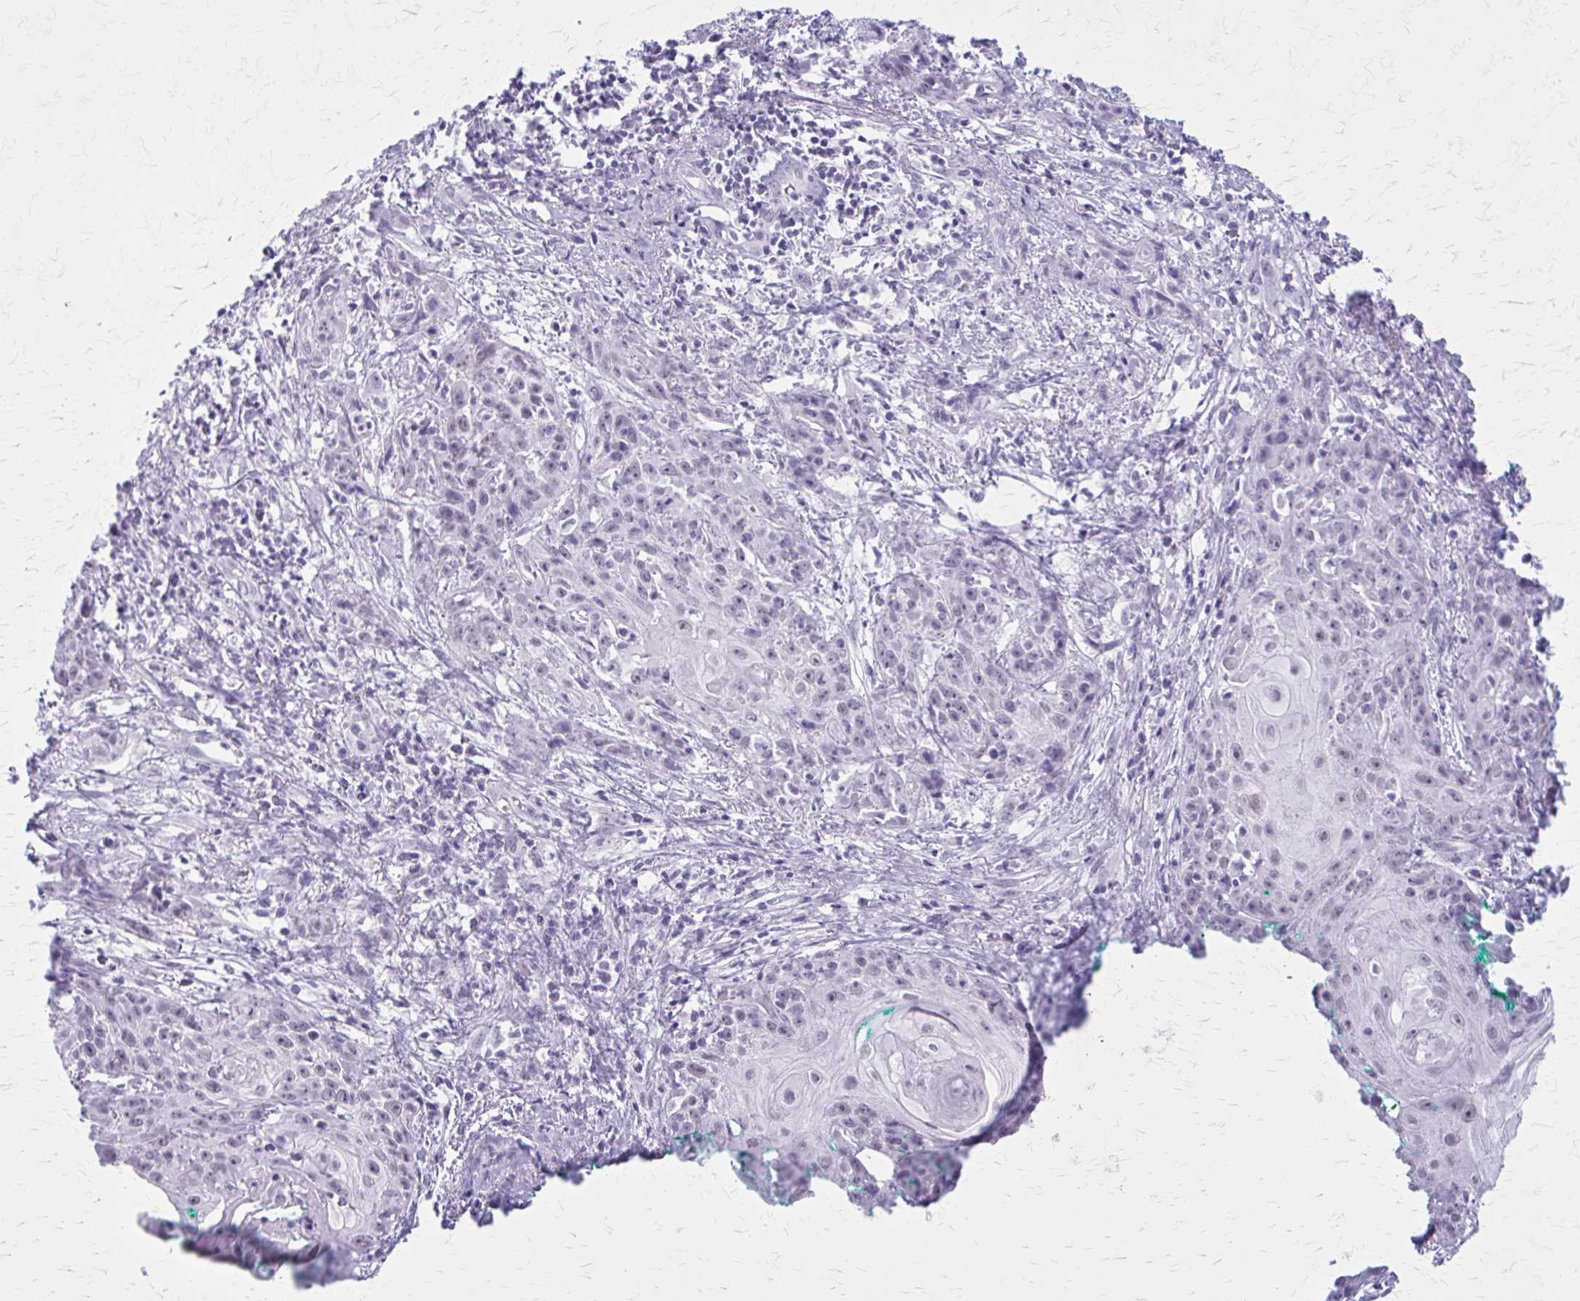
{"staining": {"intensity": "negative", "quantity": "none", "location": "none"}, "tissue": "skin cancer", "cell_type": "Tumor cells", "image_type": "cancer", "snomed": [{"axis": "morphology", "description": "Squamous cell carcinoma, NOS"}, {"axis": "topography", "description": "Skin"}, {"axis": "topography", "description": "Vulva"}], "caption": "Tumor cells show no significant positivity in squamous cell carcinoma (skin).", "gene": "GAD1", "patient": {"sex": "female", "age": 76}}